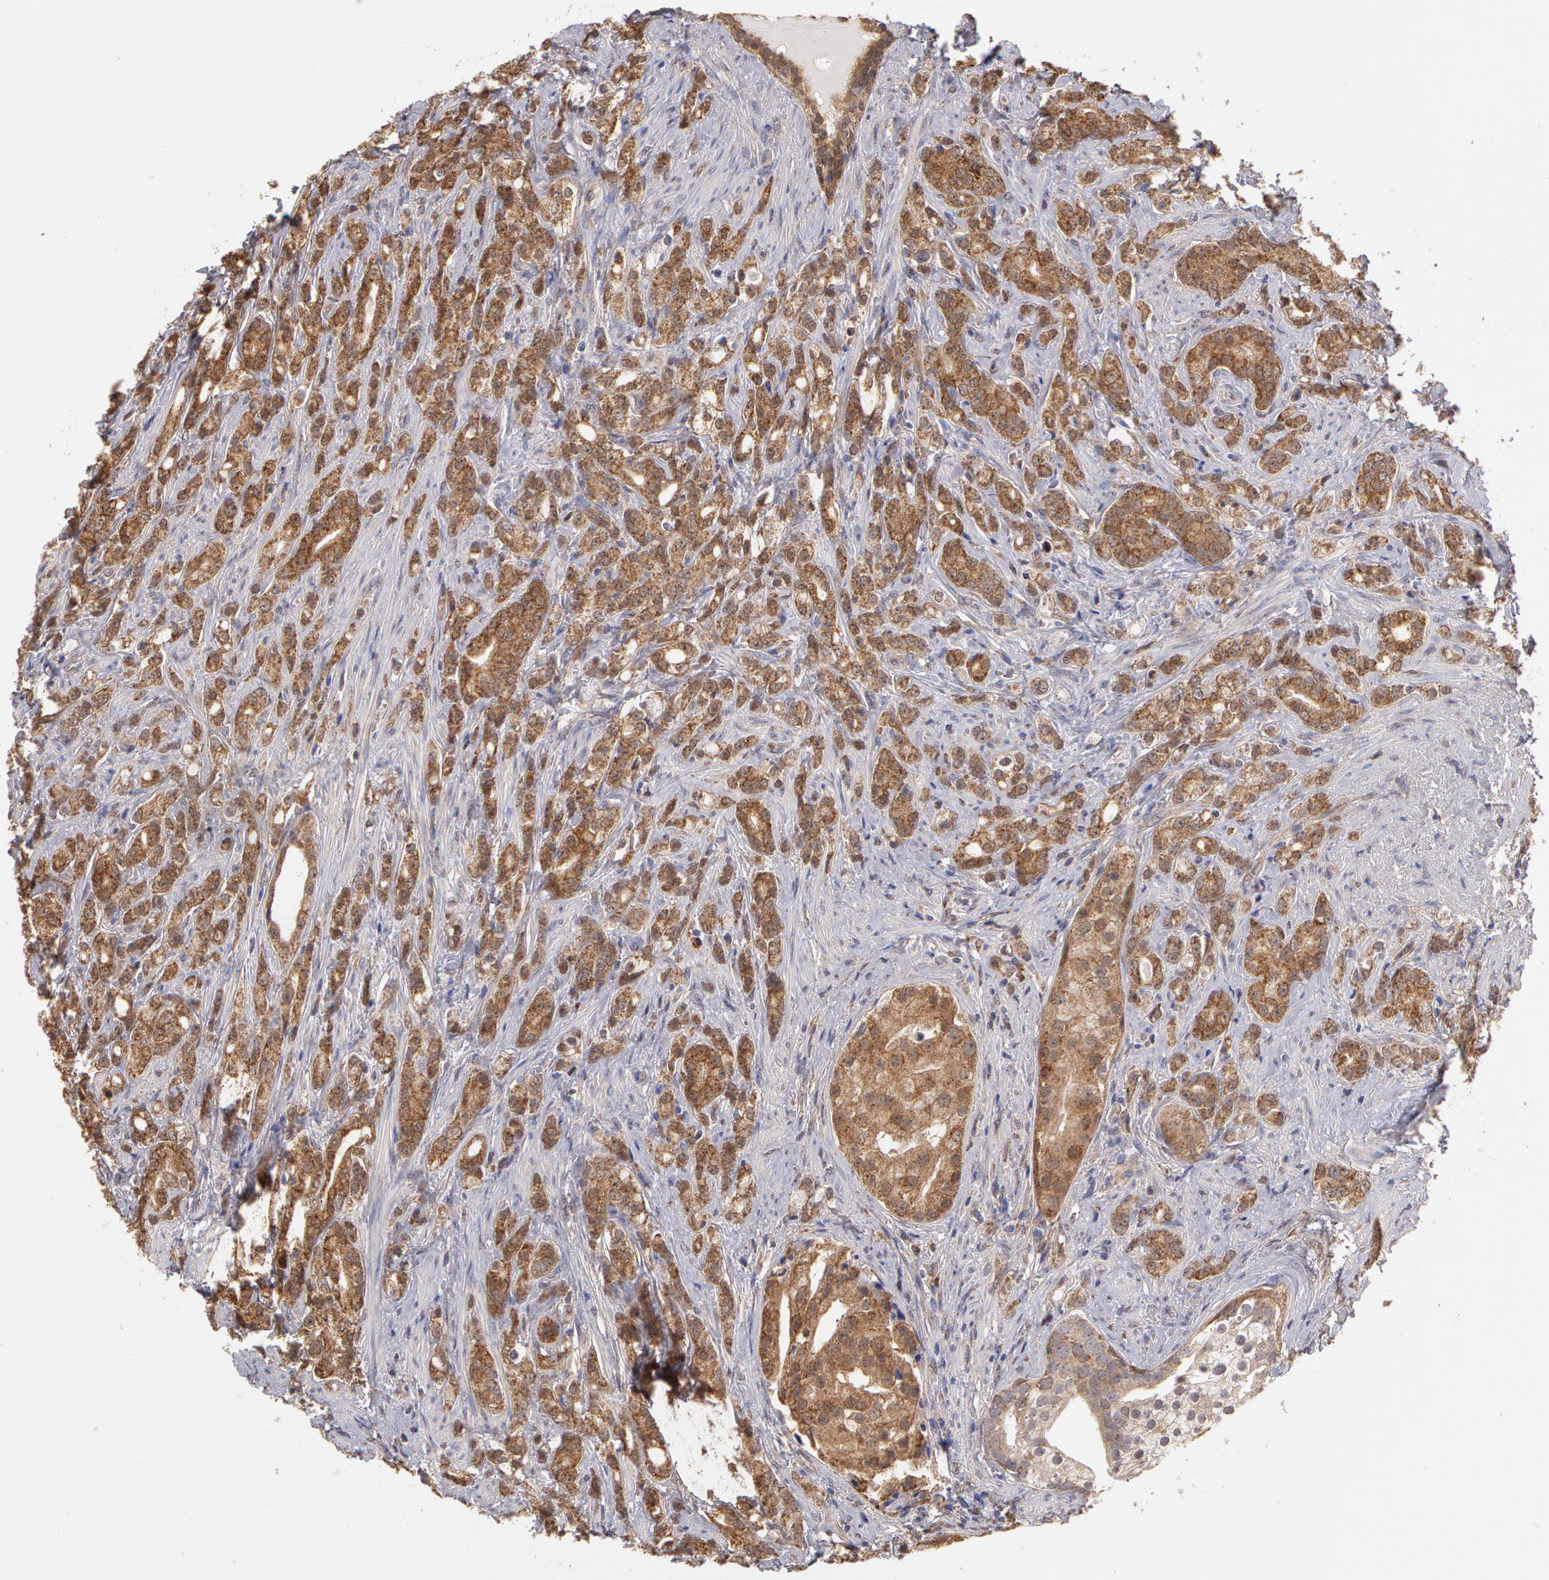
{"staining": {"intensity": "moderate", "quantity": ">75%", "location": "cytoplasmic/membranous"}, "tissue": "prostate cancer", "cell_type": "Tumor cells", "image_type": "cancer", "snomed": [{"axis": "morphology", "description": "Adenocarcinoma, Medium grade"}, {"axis": "topography", "description": "Prostate"}], "caption": "Prostate cancer (medium-grade adenocarcinoma) stained with a brown dye exhibits moderate cytoplasmic/membranous positive positivity in approximately >75% of tumor cells.", "gene": "MPST", "patient": {"sex": "male", "age": 59}}